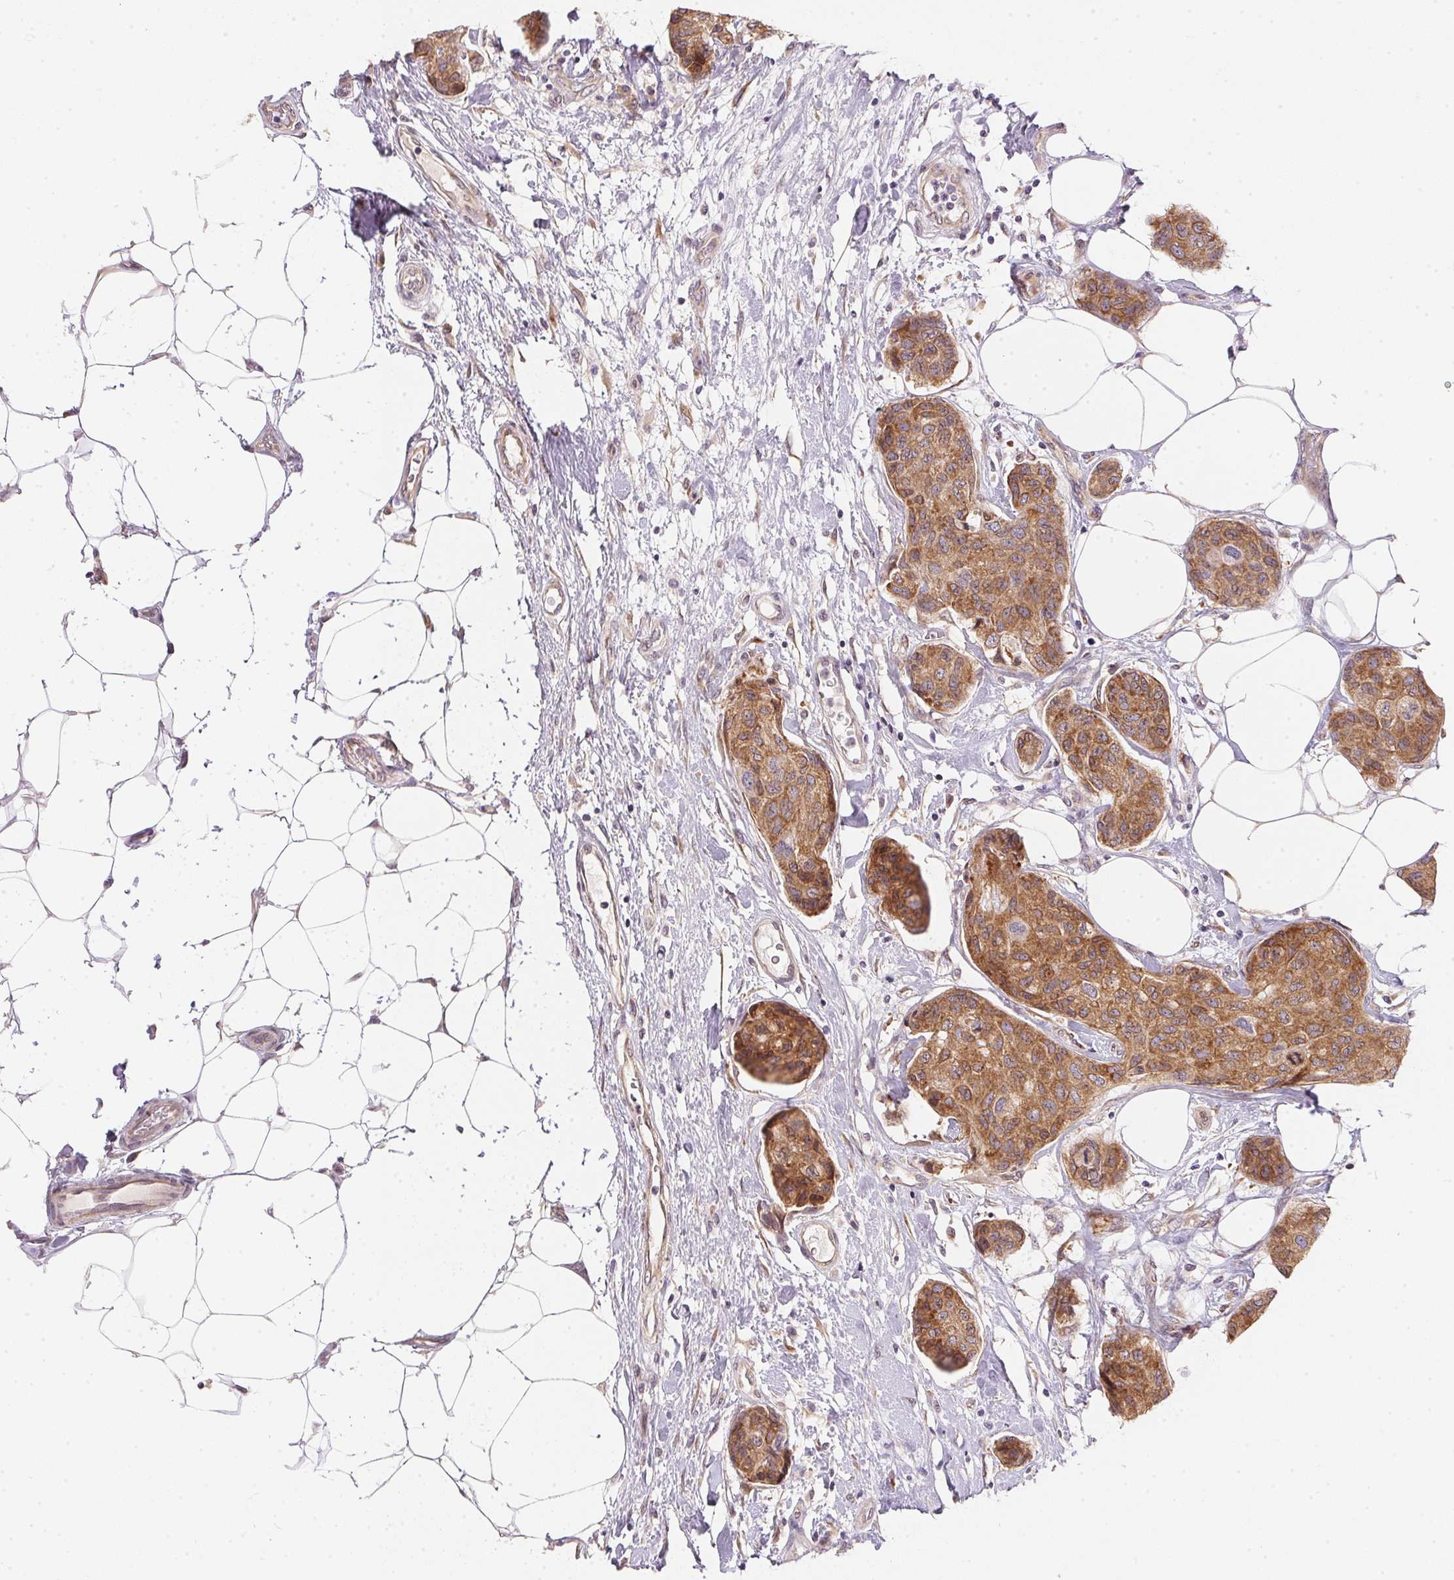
{"staining": {"intensity": "moderate", "quantity": ">75%", "location": "cytoplasmic/membranous"}, "tissue": "breast cancer", "cell_type": "Tumor cells", "image_type": "cancer", "snomed": [{"axis": "morphology", "description": "Duct carcinoma"}, {"axis": "topography", "description": "Breast"}], "caption": "DAB immunohistochemical staining of human breast cancer (infiltrating ductal carcinoma) demonstrates moderate cytoplasmic/membranous protein expression in about >75% of tumor cells.", "gene": "EI24", "patient": {"sex": "female", "age": 80}}